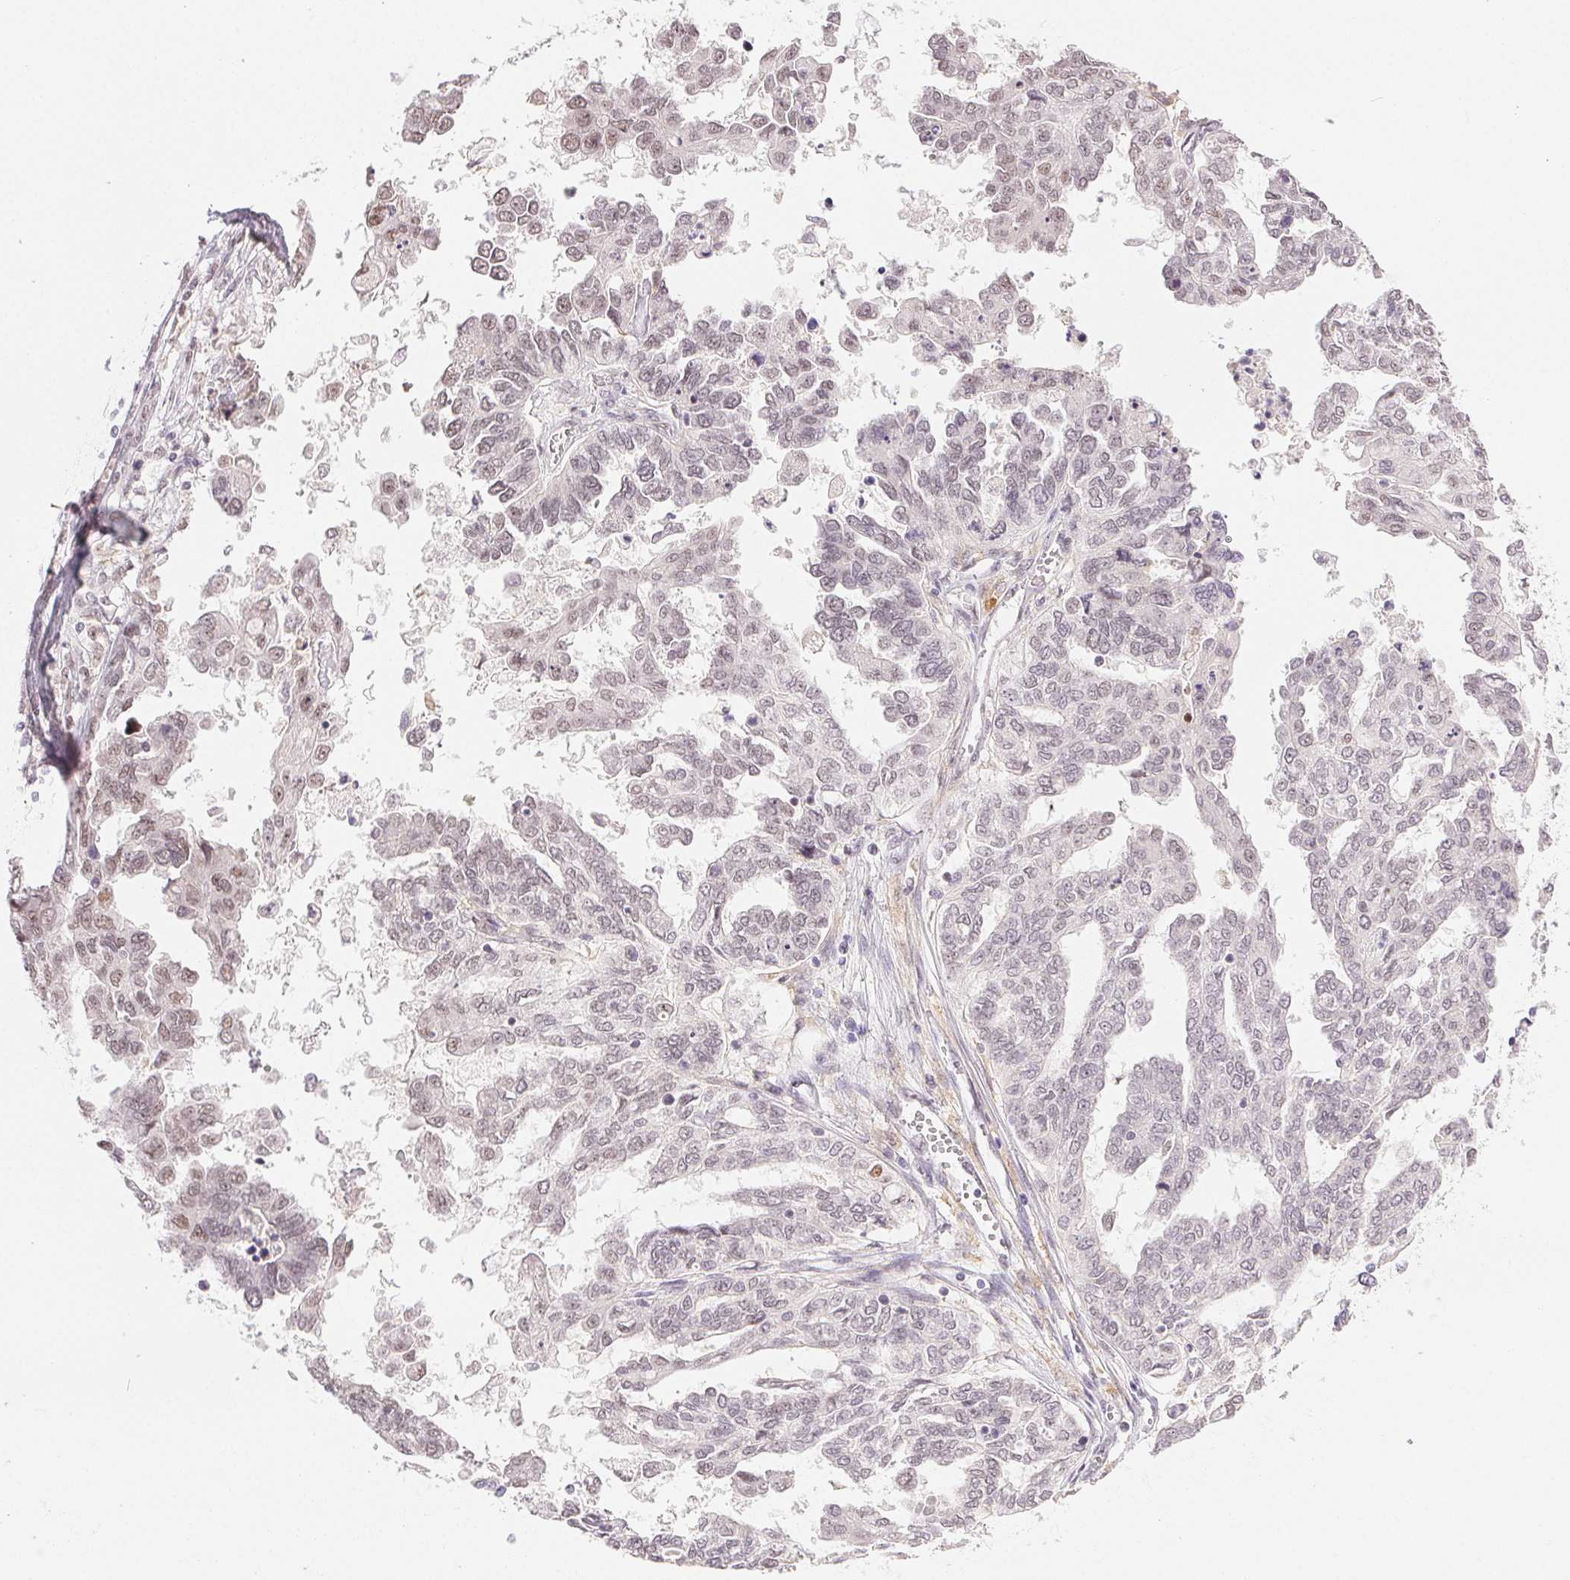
{"staining": {"intensity": "moderate", "quantity": "<25%", "location": "nuclear"}, "tissue": "ovarian cancer", "cell_type": "Tumor cells", "image_type": "cancer", "snomed": [{"axis": "morphology", "description": "Cystadenocarcinoma, serous, NOS"}, {"axis": "topography", "description": "Ovary"}], "caption": "Ovarian cancer was stained to show a protein in brown. There is low levels of moderate nuclear staining in approximately <25% of tumor cells.", "gene": "PRPF18", "patient": {"sex": "female", "age": 53}}